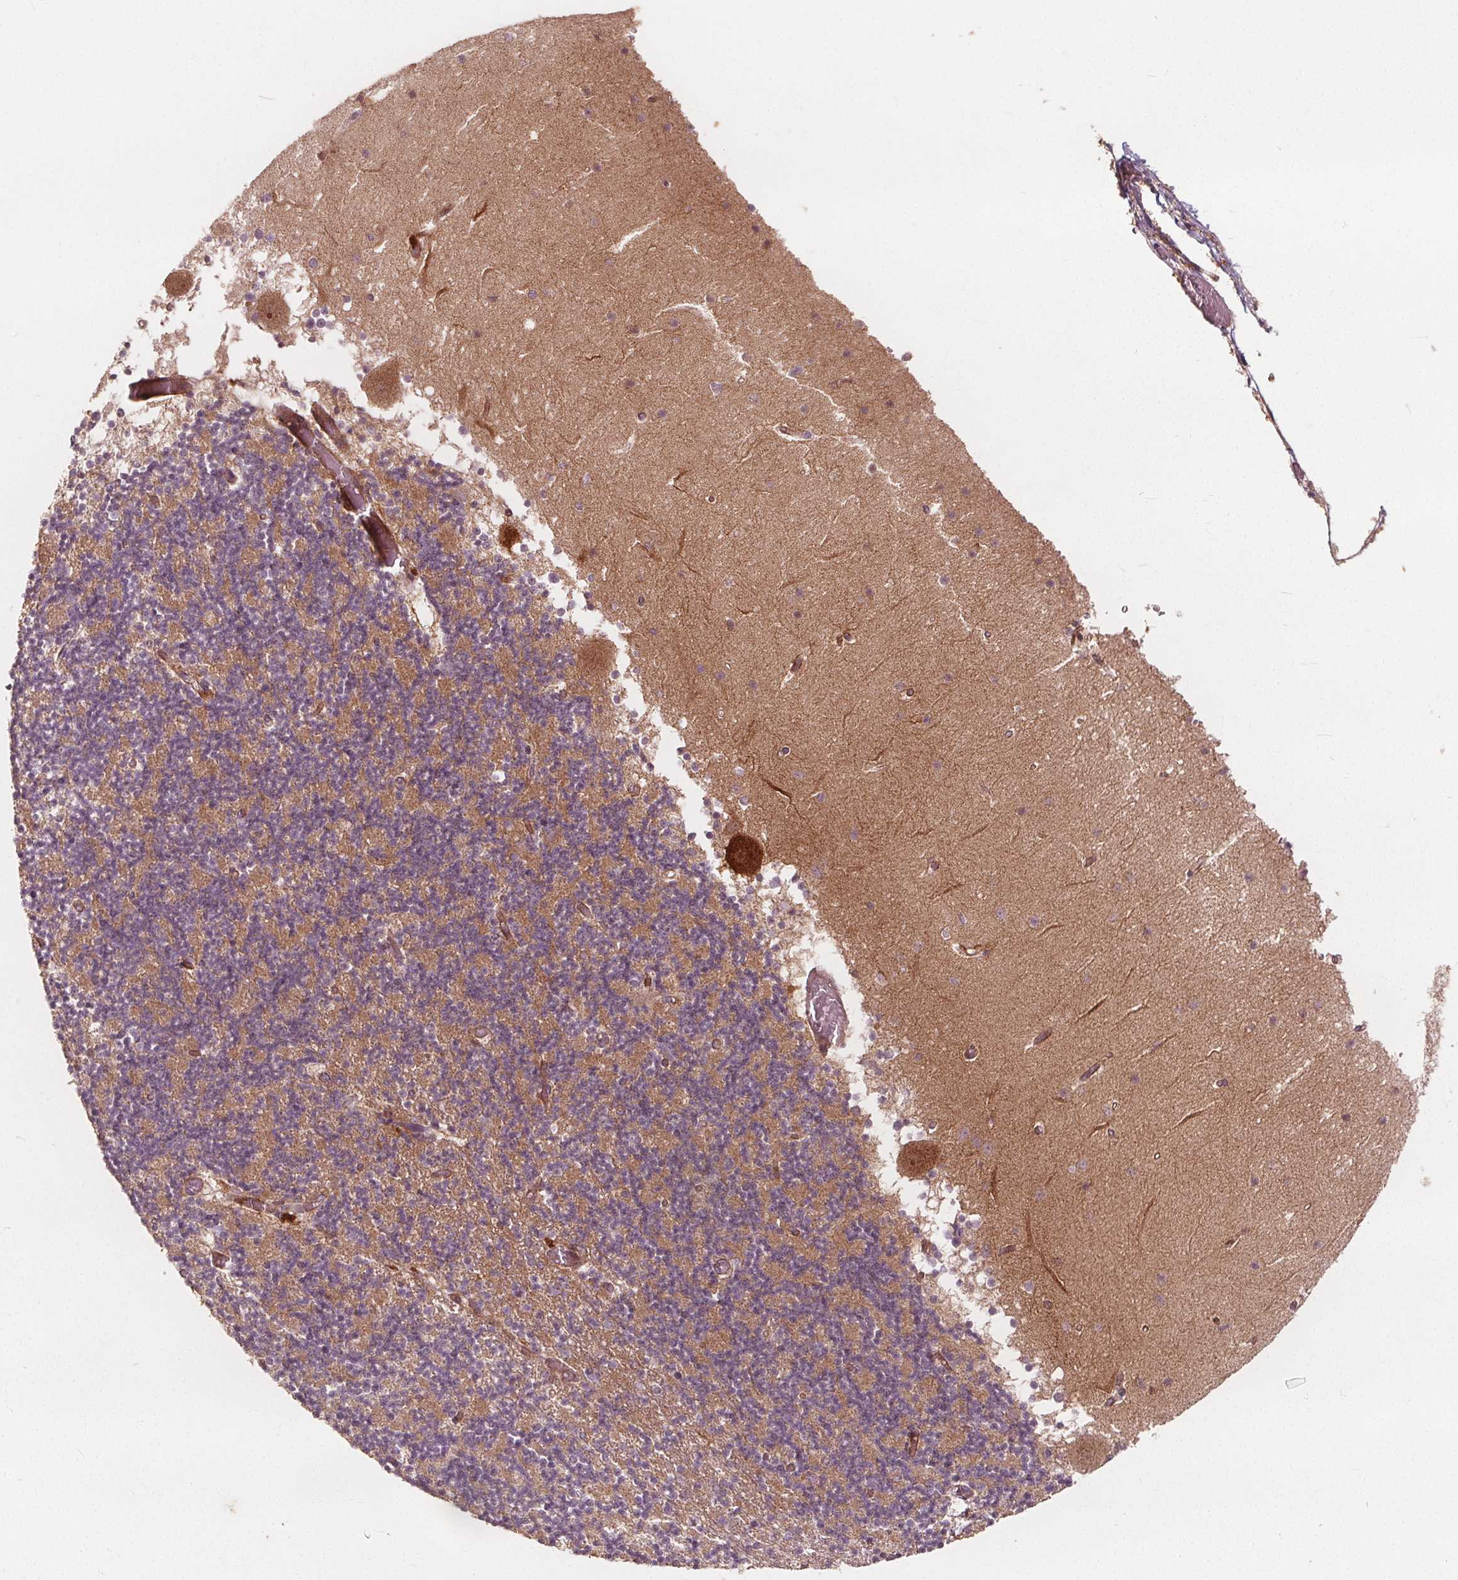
{"staining": {"intensity": "moderate", "quantity": "25%-75%", "location": "cytoplasmic/membranous"}, "tissue": "cerebellum", "cell_type": "Cells in granular layer", "image_type": "normal", "snomed": [{"axis": "morphology", "description": "Normal tissue, NOS"}, {"axis": "topography", "description": "Cerebellum"}], "caption": "Protein analysis of benign cerebellum demonstrates moderate cytoplasmic/membranous staining in approximately 25%-75% of cells in granular layer.", "gene": "PTPRT", "patient": {"sex": "female", "age": 28}}